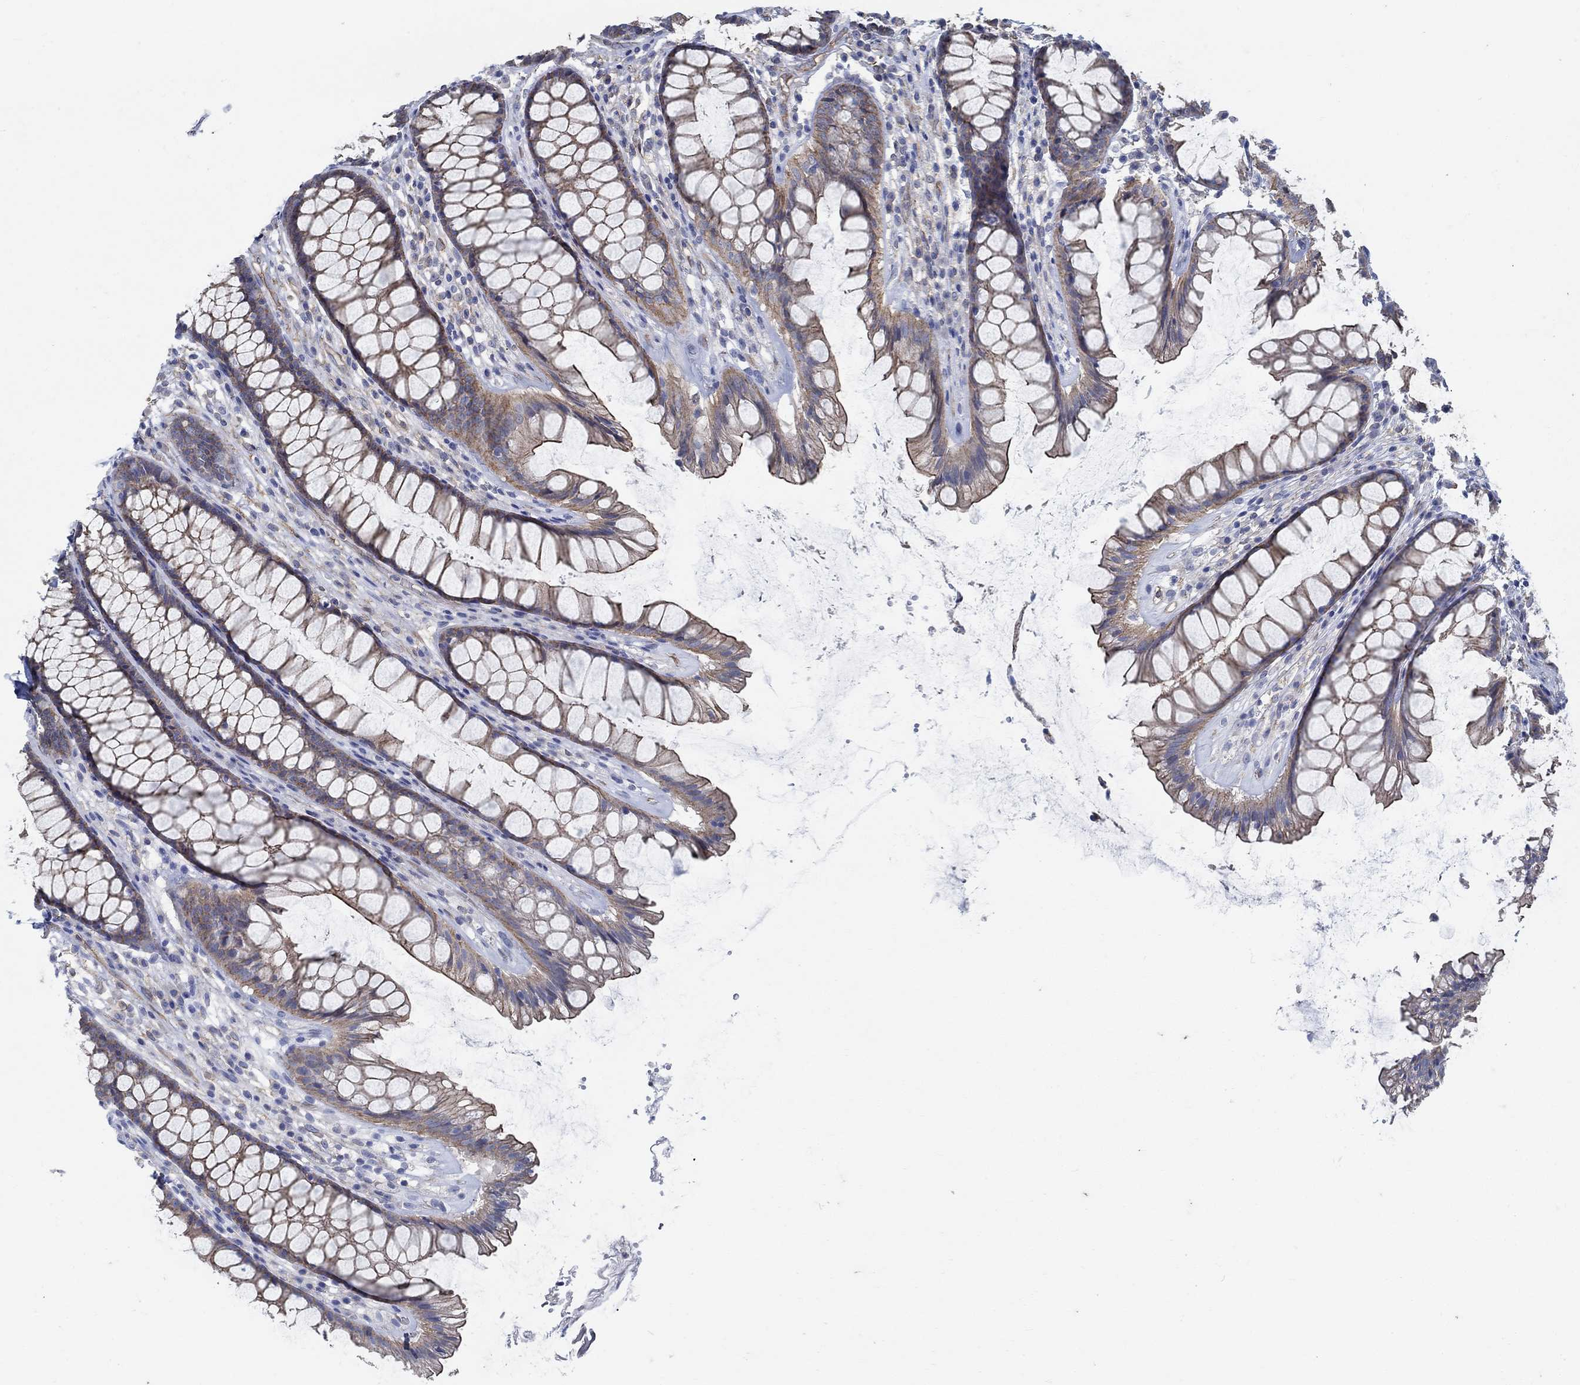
{"staining": {"intensity": "moderate", "quantity": "25%-75%", "location": "cytoplasmic/membranous"}, "tissue": "rectum", "cell_type": "Glandular cells", "image_type": "normal", "snomed": [{"axis": "morphology", "description": "Normal tissue, NOS"}, {"axis": "topography", "description": "Rectum"}], "caption": "Protein expression by IHC exhibits moderate cytoplasmic/membranous expression in about 25%-75% of glandular cells in unremarkable rectum. Immunohistochemistry stains the protein in brown and the nuclei are stained blue.", "gene": "TMEM198", "patient": {"sex": "male", "age": 72}}